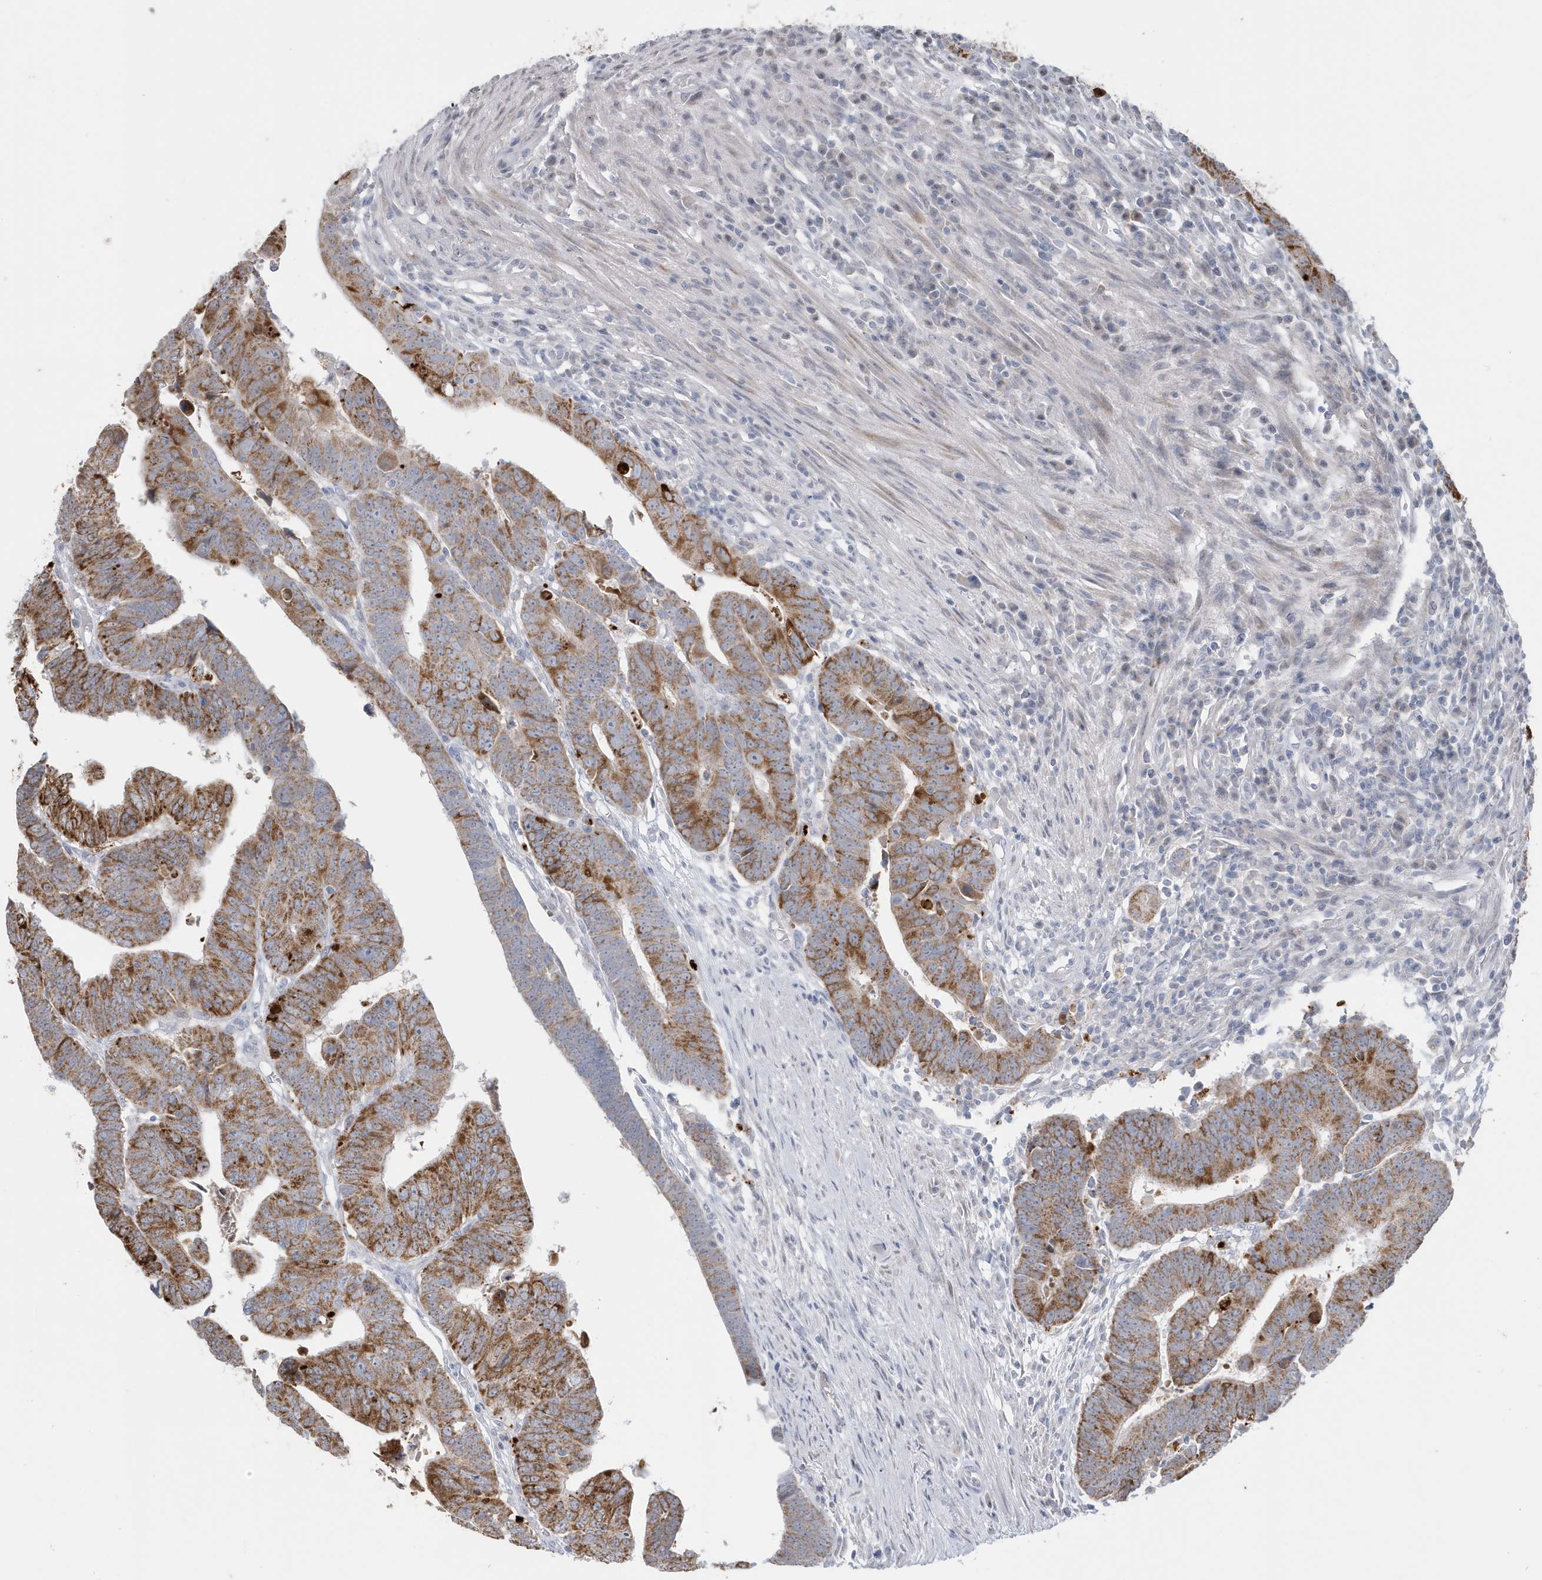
{"staining": {"intensity": "moderate", "quantity": ">75%", "location": "cytoplasmic/membranous"}, "tissue": "colorectal cancer", "cell_type": "Tumor cells", "image_type": "cancer", "snomed": [{"axis": "morphology", "description": "Adenocarcinoma, NOS"}, {"axis": "topography", "description": "Rectum"}], "caption": "Colorectal adenocarcinoma was stained to show a protein in brown. There is medium levels of moderate cytoplasmic/membranous staining in approximately >75% of tumor cells.", "gene": "FNDC1", "patient": {"sex": "female", "age": 65}}